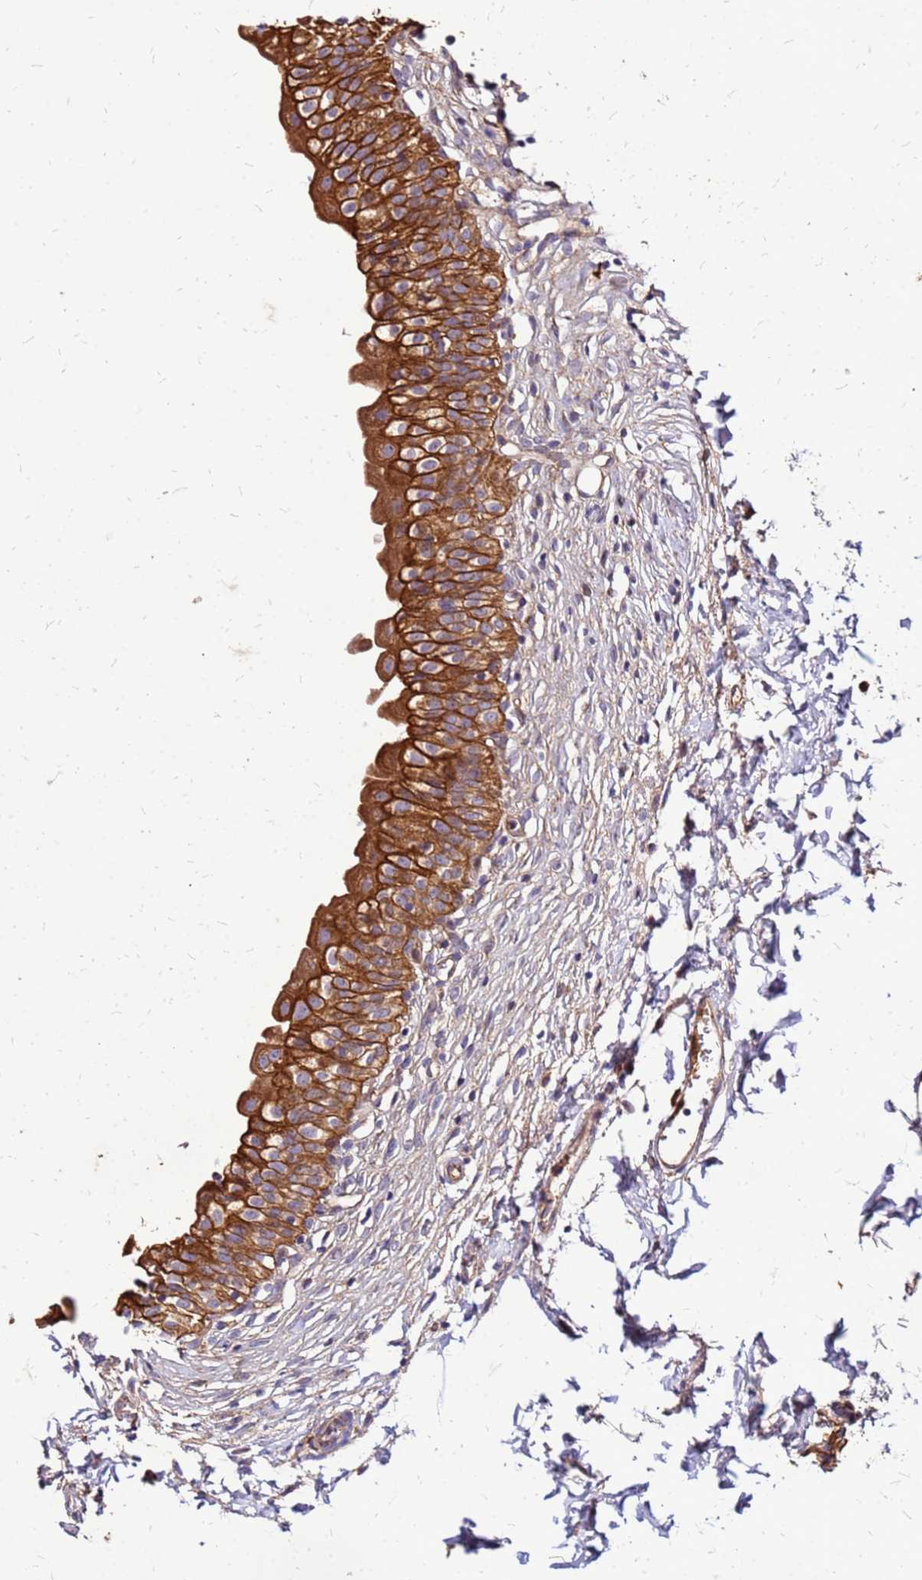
{"staining": {"intensity": "strong", "quantity": "25%-75%", "location": "cytoplasmic/membranous"}, "tissue": "urinary bladder", "cell_type": "Urothelial cells", "image_type": "normal", "snomed": [{"axis": "morphology", "description": "Normal tissue, NOS"}, {"axis": "topography", "description": "Urinary bladder"}], "caption": "Immunohistochemical staining of normal human urinary bladder demonstrates high levels of strong cytoplasmic/membranous positivity in about 25%-75% of urothelial cells.", "gene": "VMO1", "patient": {"sex": "male", "age": 55}}